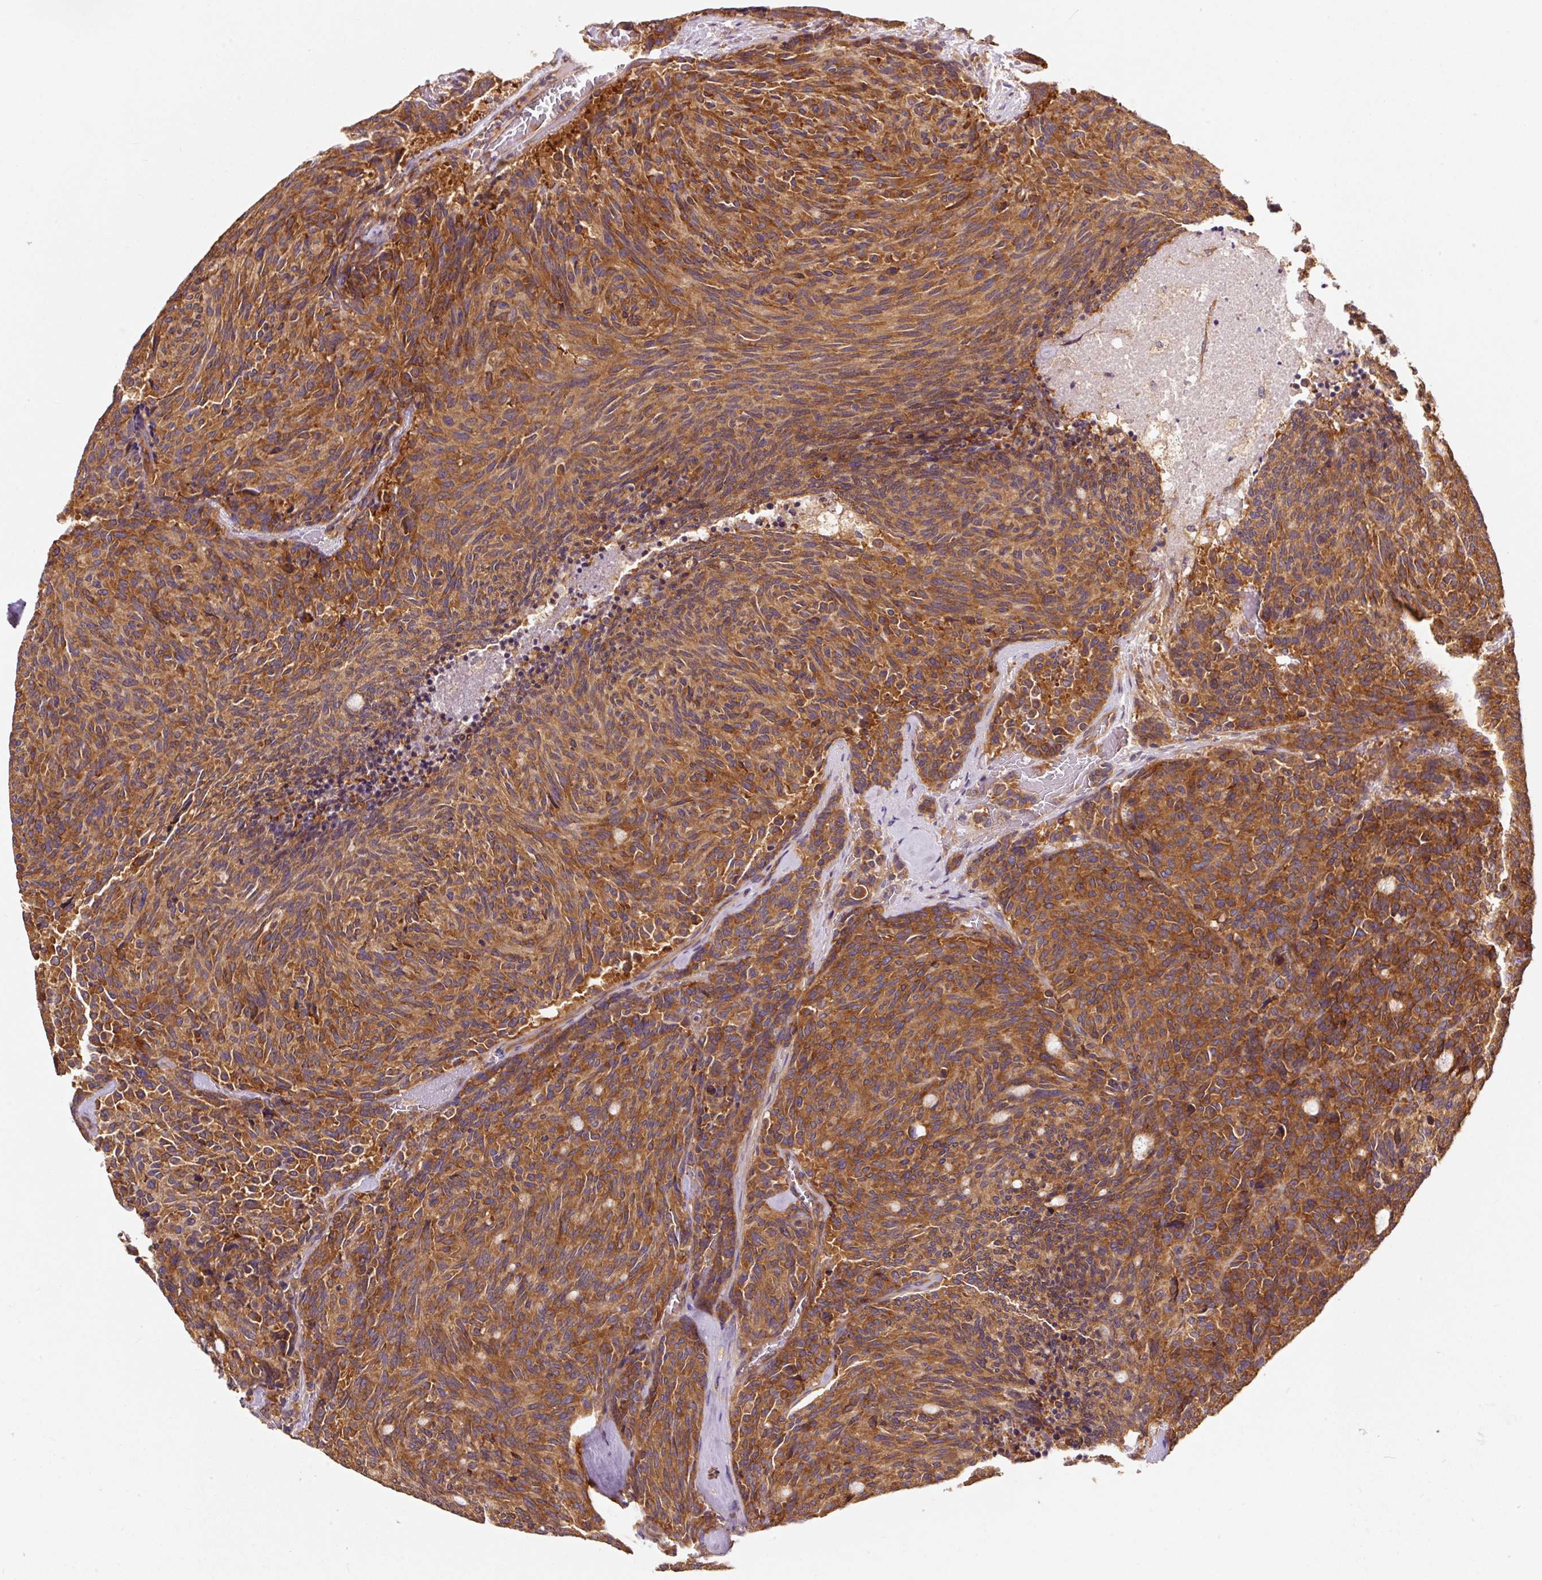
{"staining": {"intensity": "strong", "quantity": ">75%", "location": "cytoplasmic/membranous"}, "tissue": "carcinoid", "cell_type": "Tumor cells", "image_type": "cancer", "snomed": [{"axis": "morphology", "description": "Carcinoid, malignant, NOS"}, {"axis": "topography", "description": "Pancreas"}], "caption": "Immunohistochemistry staining of carcinoid, which exhibits high levels of strong cytoplasmic/membranous positivity in about >75% of tumor cells indicating strong cytoplasmic/membranous protein staining. The staining was performed using DAB (brown) for protein detection and nuclei were counterstained in hematoxylin (blue).", "gene": "EIF2S2", "patient": {"sex": "female", "age": 54}}